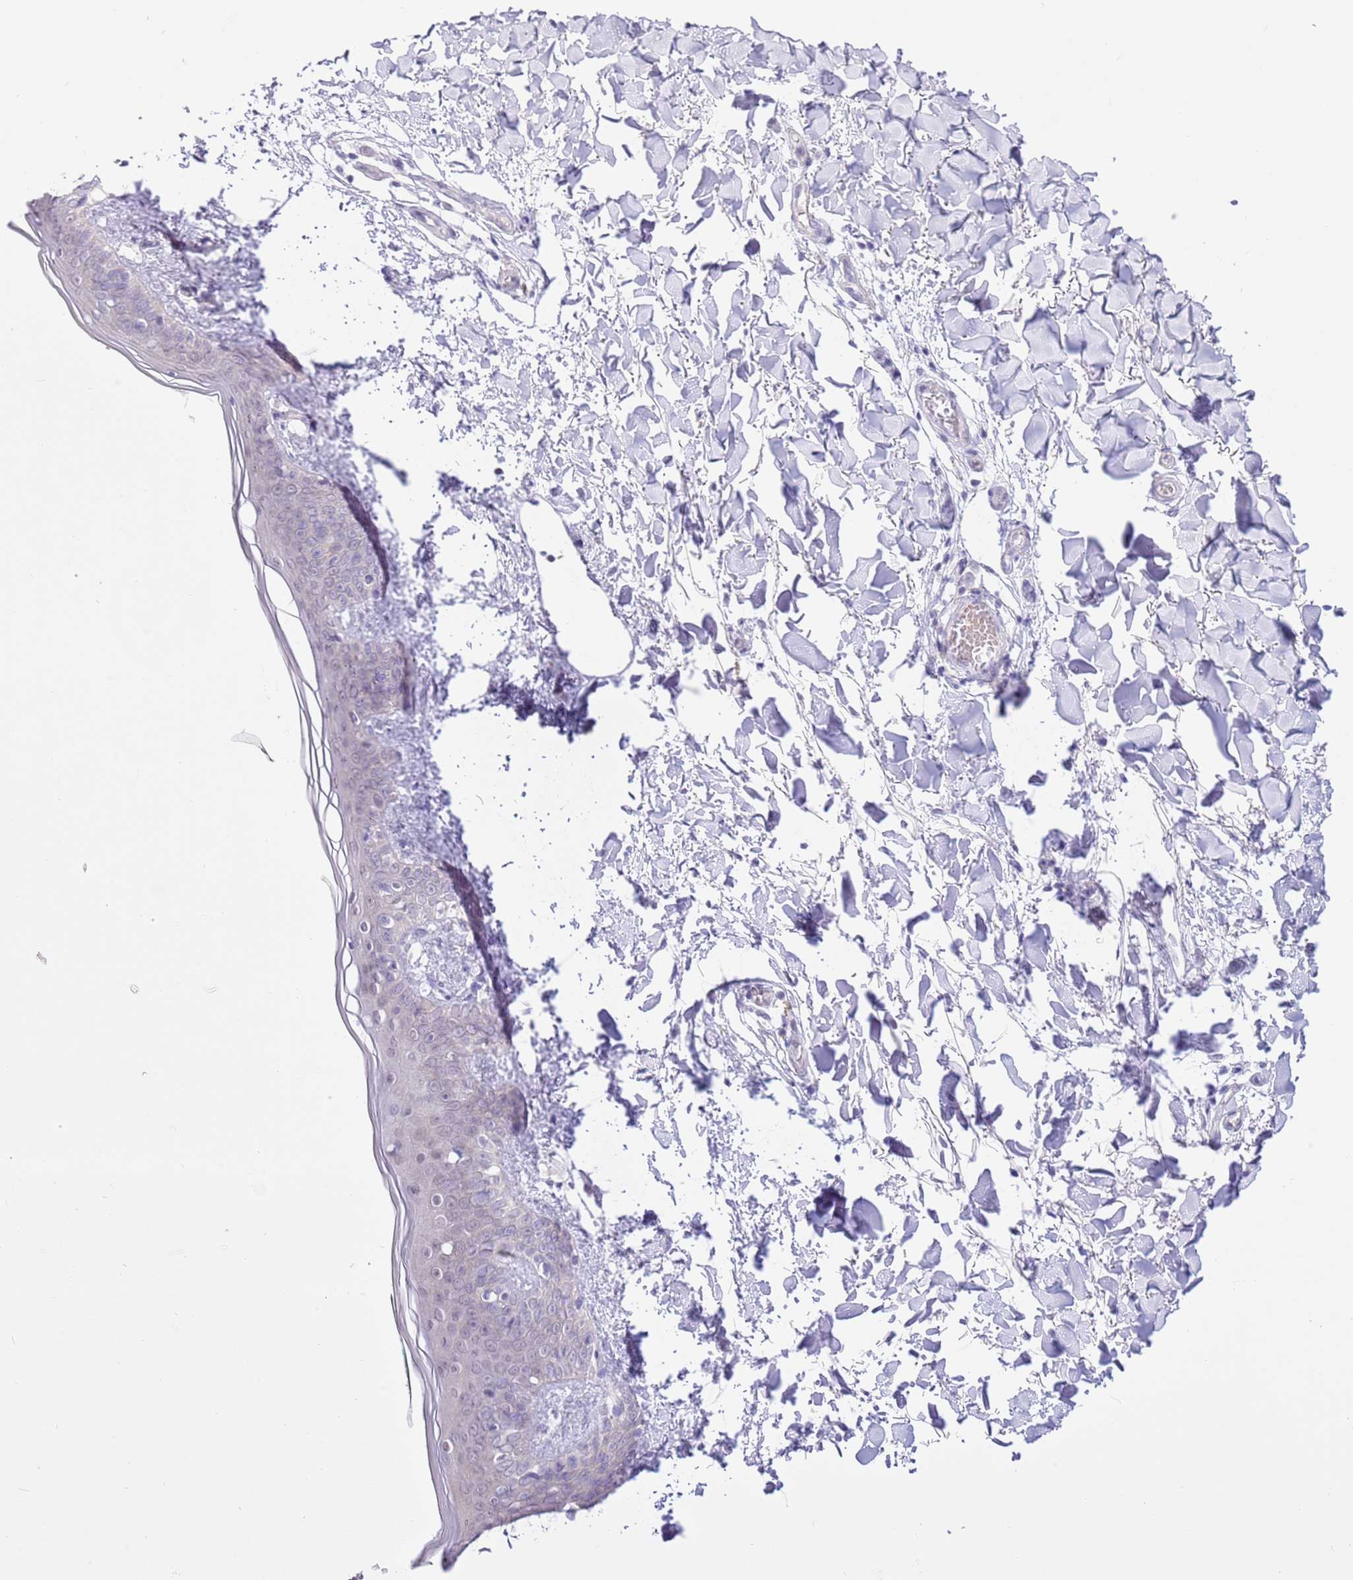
{"staining": {"intensity": "negative", "quantity": "none", "location": "none"}, "tissue": "skin", "cell_type": "Fibroblasts", "image_type": "normal", "snomed": [{"axis": "morphology", "description": "Normal tissue, NOS"}, {"axis": "topography", "description": "Skin"}], "caption": "High magnification brightfield microscopy of normal skin stained with DAB (brown) and counterstained with hematoxylin (blue): fibroblasts show no significant positivity.", "gene": "DDI2", "patient": {"sex": "female", "age": 34}}